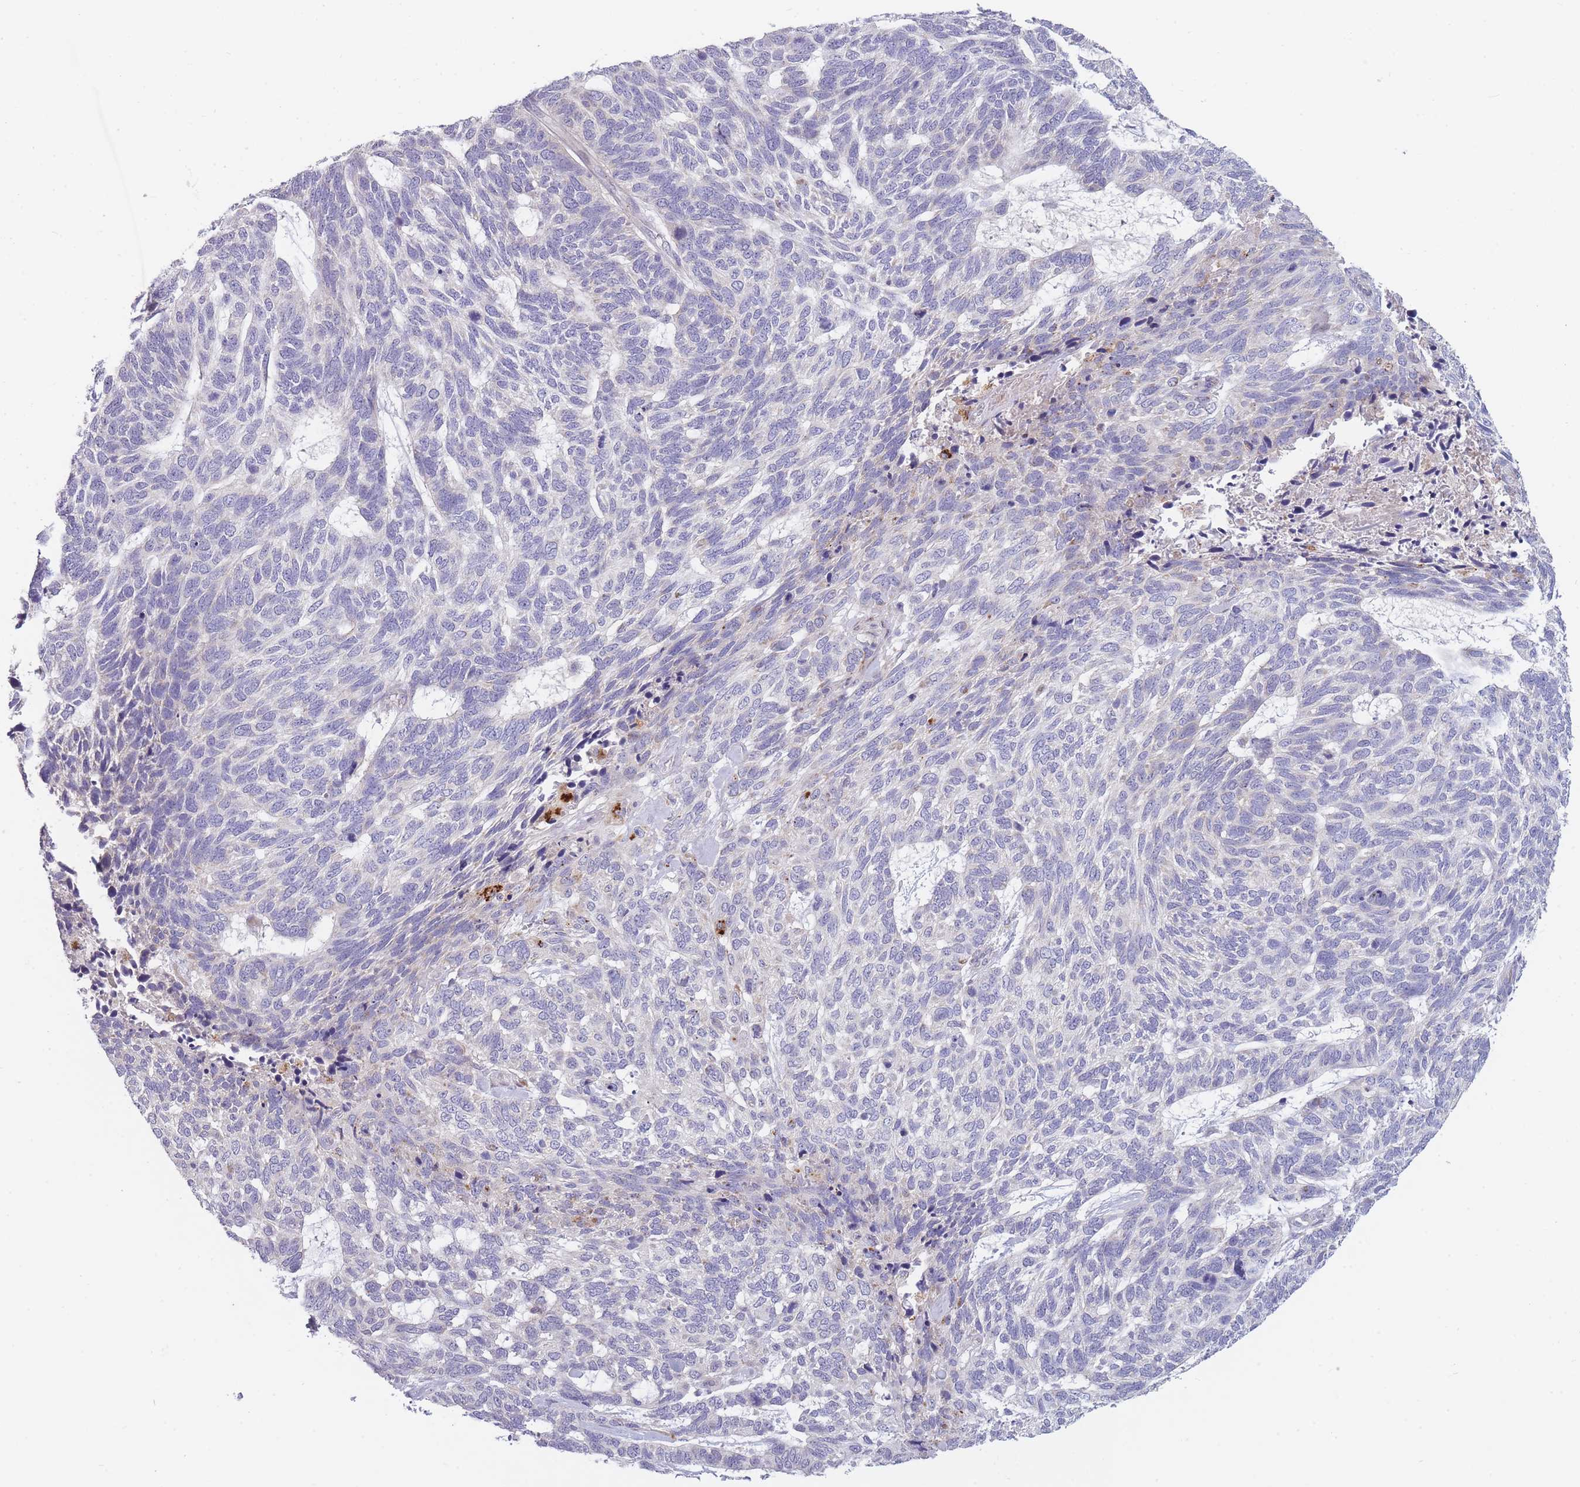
{"staining": {"intensity": "negative", "quantity": "none", "location": "none"}, "tissue": "skin cancer", "cell_type": "Tumor cells", "image_type": "cancer", "snomed": [{"axis": "morphology", "description": "Basal cell carcinoma"}, {"axis": "topography", "description": "Skin"}], "caption": "A histopathology image of skin cancer (basal cell carcinoma) stained for a protein demonstrates no brown staining in tumor cells.", "gene": "TRIM61", "patient": {"sex": "female", "age": 65}}